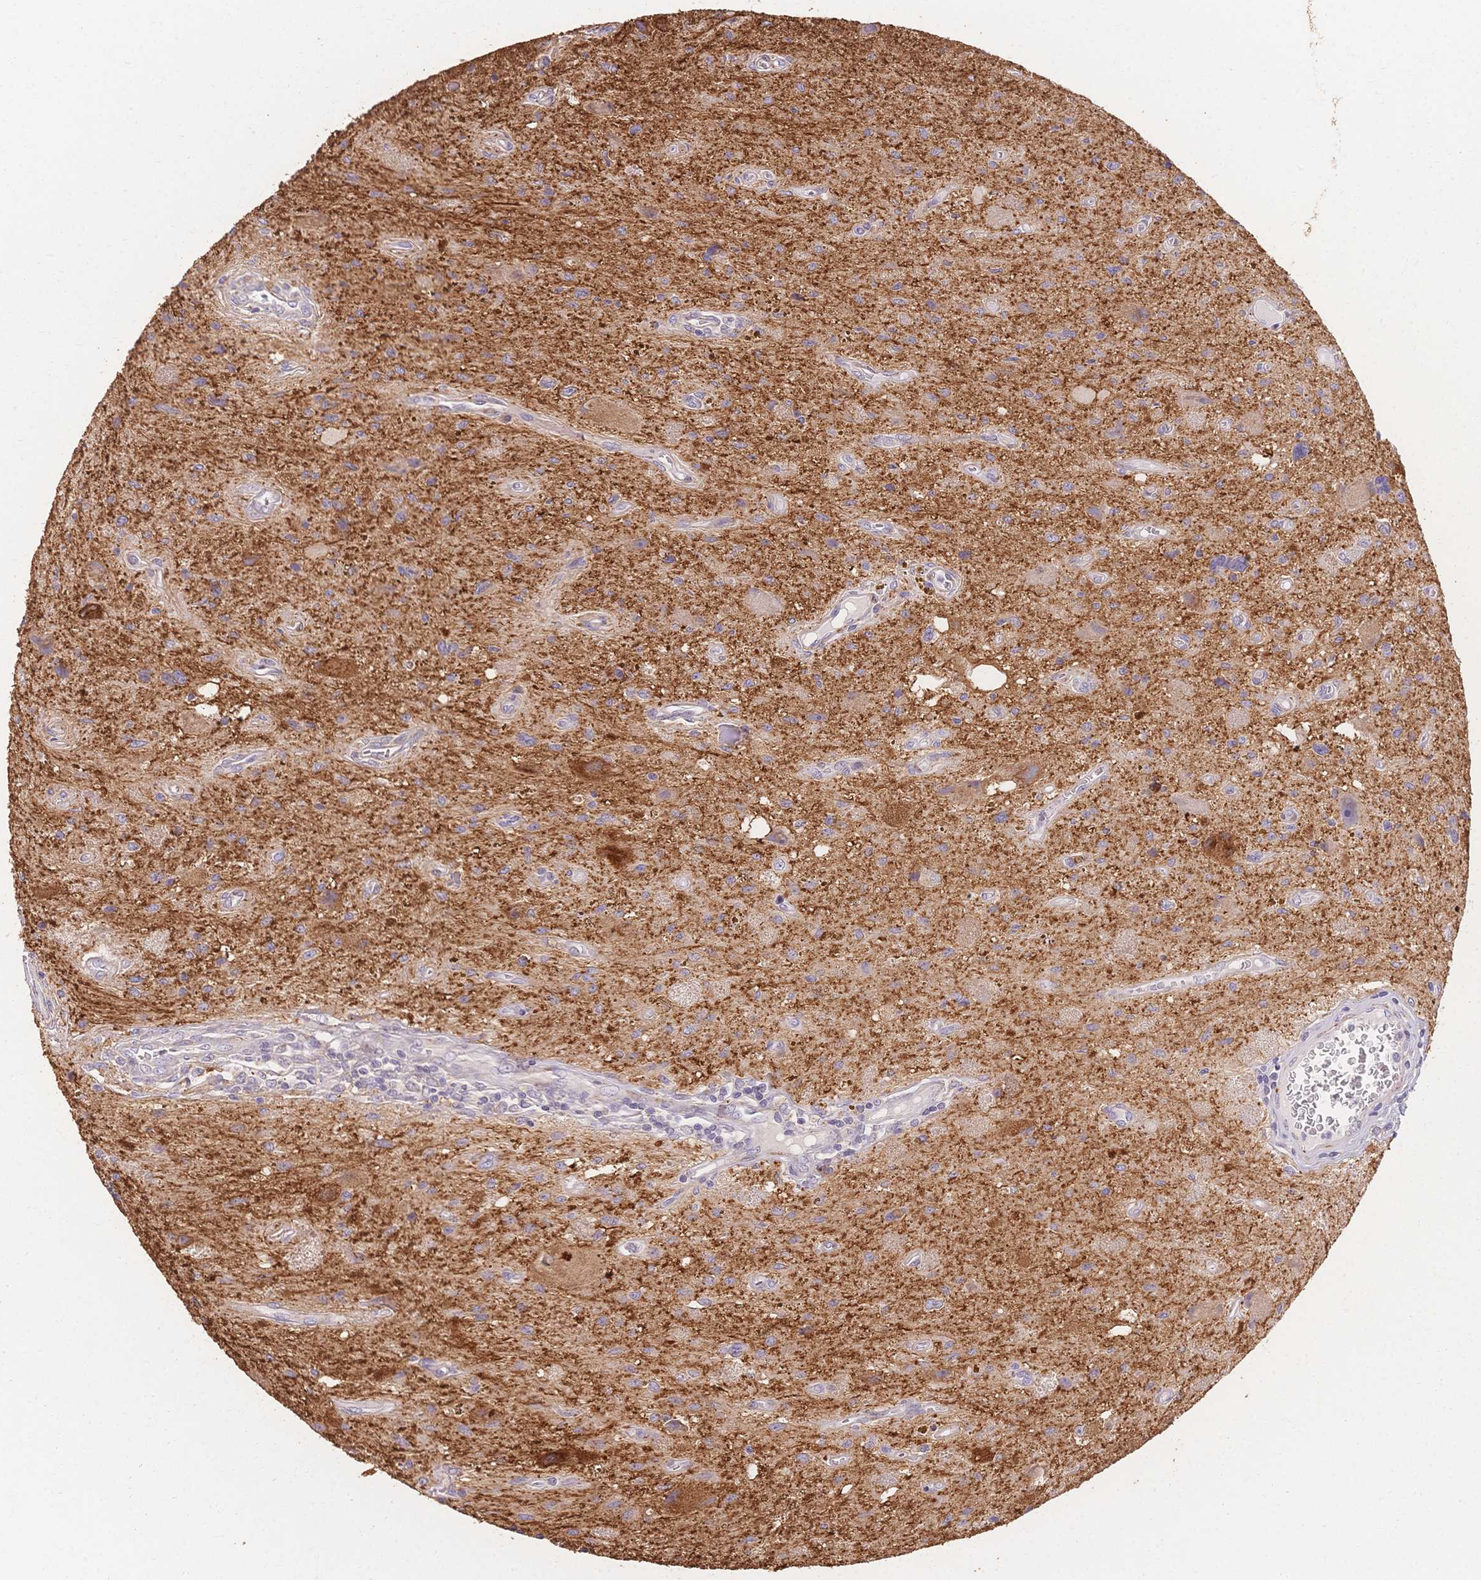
{"staining": {"intensity": "negative", "quantity": "none", "location": "none"}, "tissue": "glioma", "cell_type": "Tumor cells", "image_type": "cancer", "snomed": [{"axis": "morphology", "description": "Glioma, malignant, Low grade"}, {"axis": "topography", "description": "Cerebellum"}], "caption": "Image shows no significant protein expression in tumor cells of glioma.", "gene": "HS3ST5", "patient": {"sex": "female", "age": 14}}